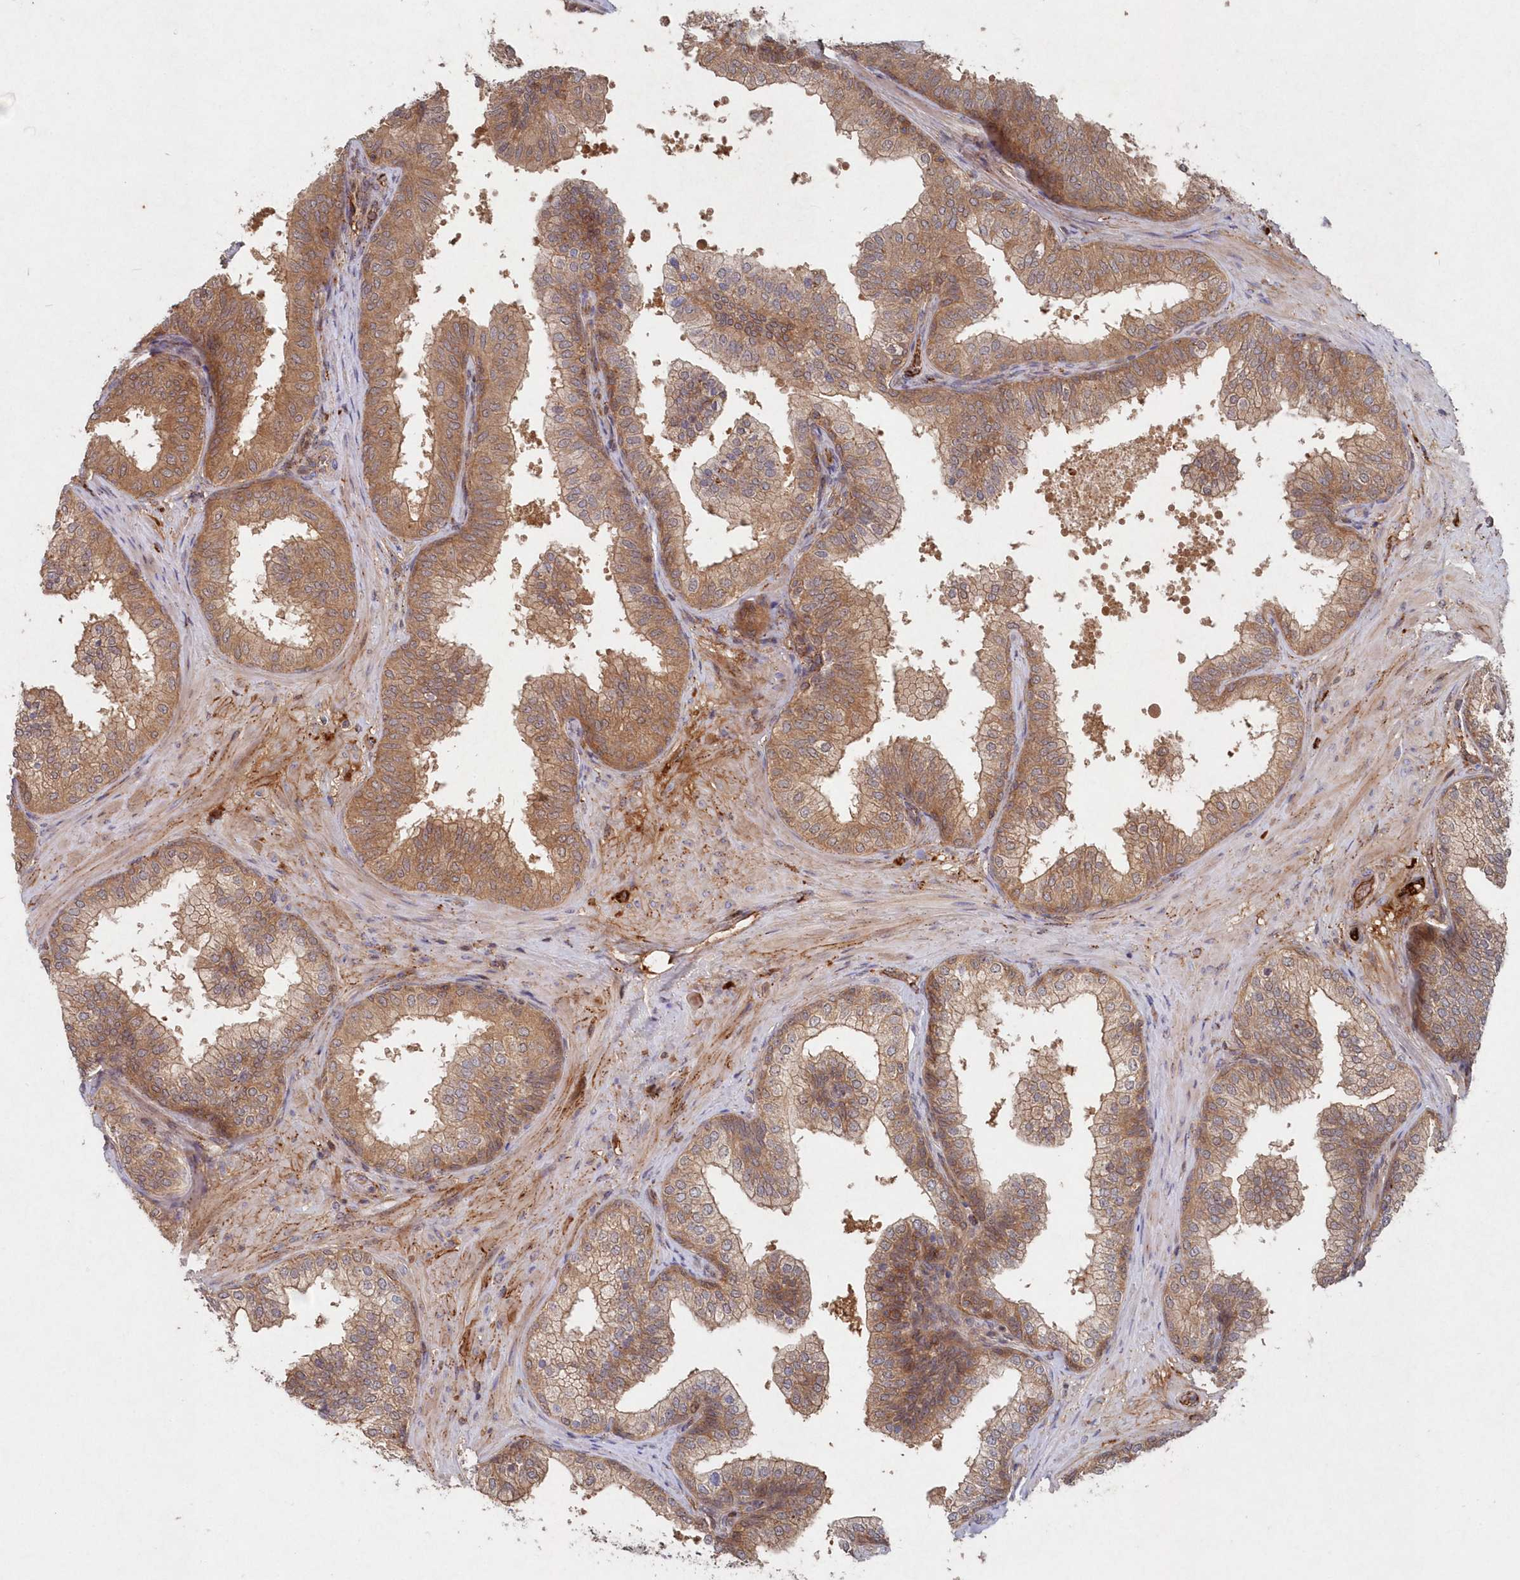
{"staining": {"intensity": "moderate", "quantity": ">75%", "location": "cytoplasmic/membranous"}, "tissue": "prostate", "cell_type": "Glandular cells", "image_type": "normal", "snomed": [{"axis": "morphology", "description": "Normal tissue, NOS"}, {"axis": "topography", "description": "Prostate"}], "caption": "Immunohistochemistry (IHC) staining of benign prostate, which reveals medium levels of moderate cytoplasmic/membranous positivity in approximately >75% of glandular cells indicating moderate cytoplasmic/membranous protein expression. The staining was performed using DAB (brown) for protein detection and nuclei were counterstained in hematoxylin (blue).", "gene": "ABHD14B", "patient": {"sex": "male", "age": 60}}